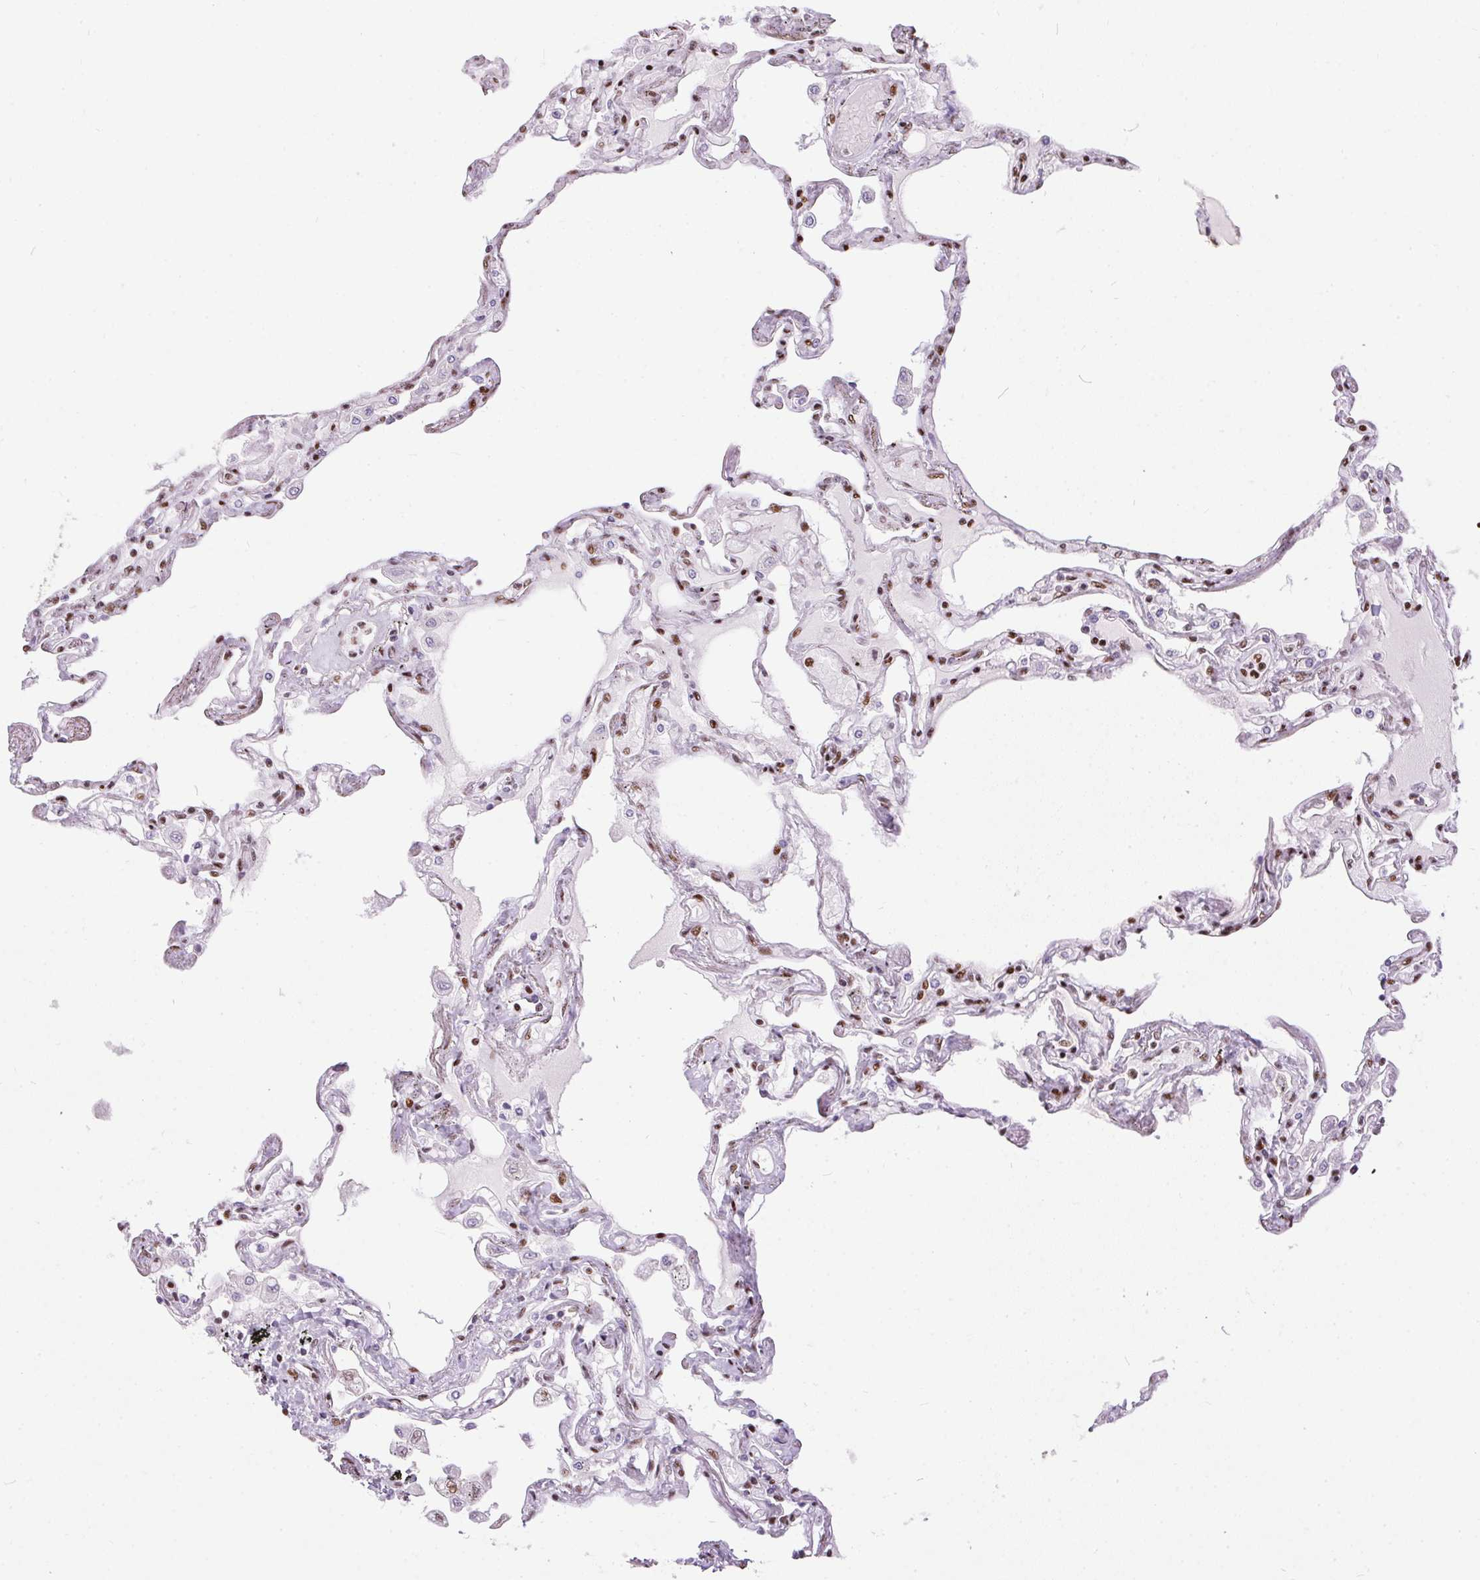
{"staining": {"intensity": "strong", "quantity": "25%-75%", "location": "nuclear"}, "tissue": "lung", "cell_type": "Alveolar cells", "image_type": "normal", "snomed": [{"axis": "morphology", "description": "Normal tissue, NOS"}, {"axis": "morphology", "description": "Adenocarcinoma, NOS"}, {"axis": "topography", "description": "Cartilage tissue"}, {"axis": "topography", "description": "Lung"}], "caption": "Strong nuclear expression for a protein is appreciated in about 25%-75% of alveolar cells of normal lung using IHC.", "gene": "PAGE3", "patient": {"sex": "female", "age": 67}}